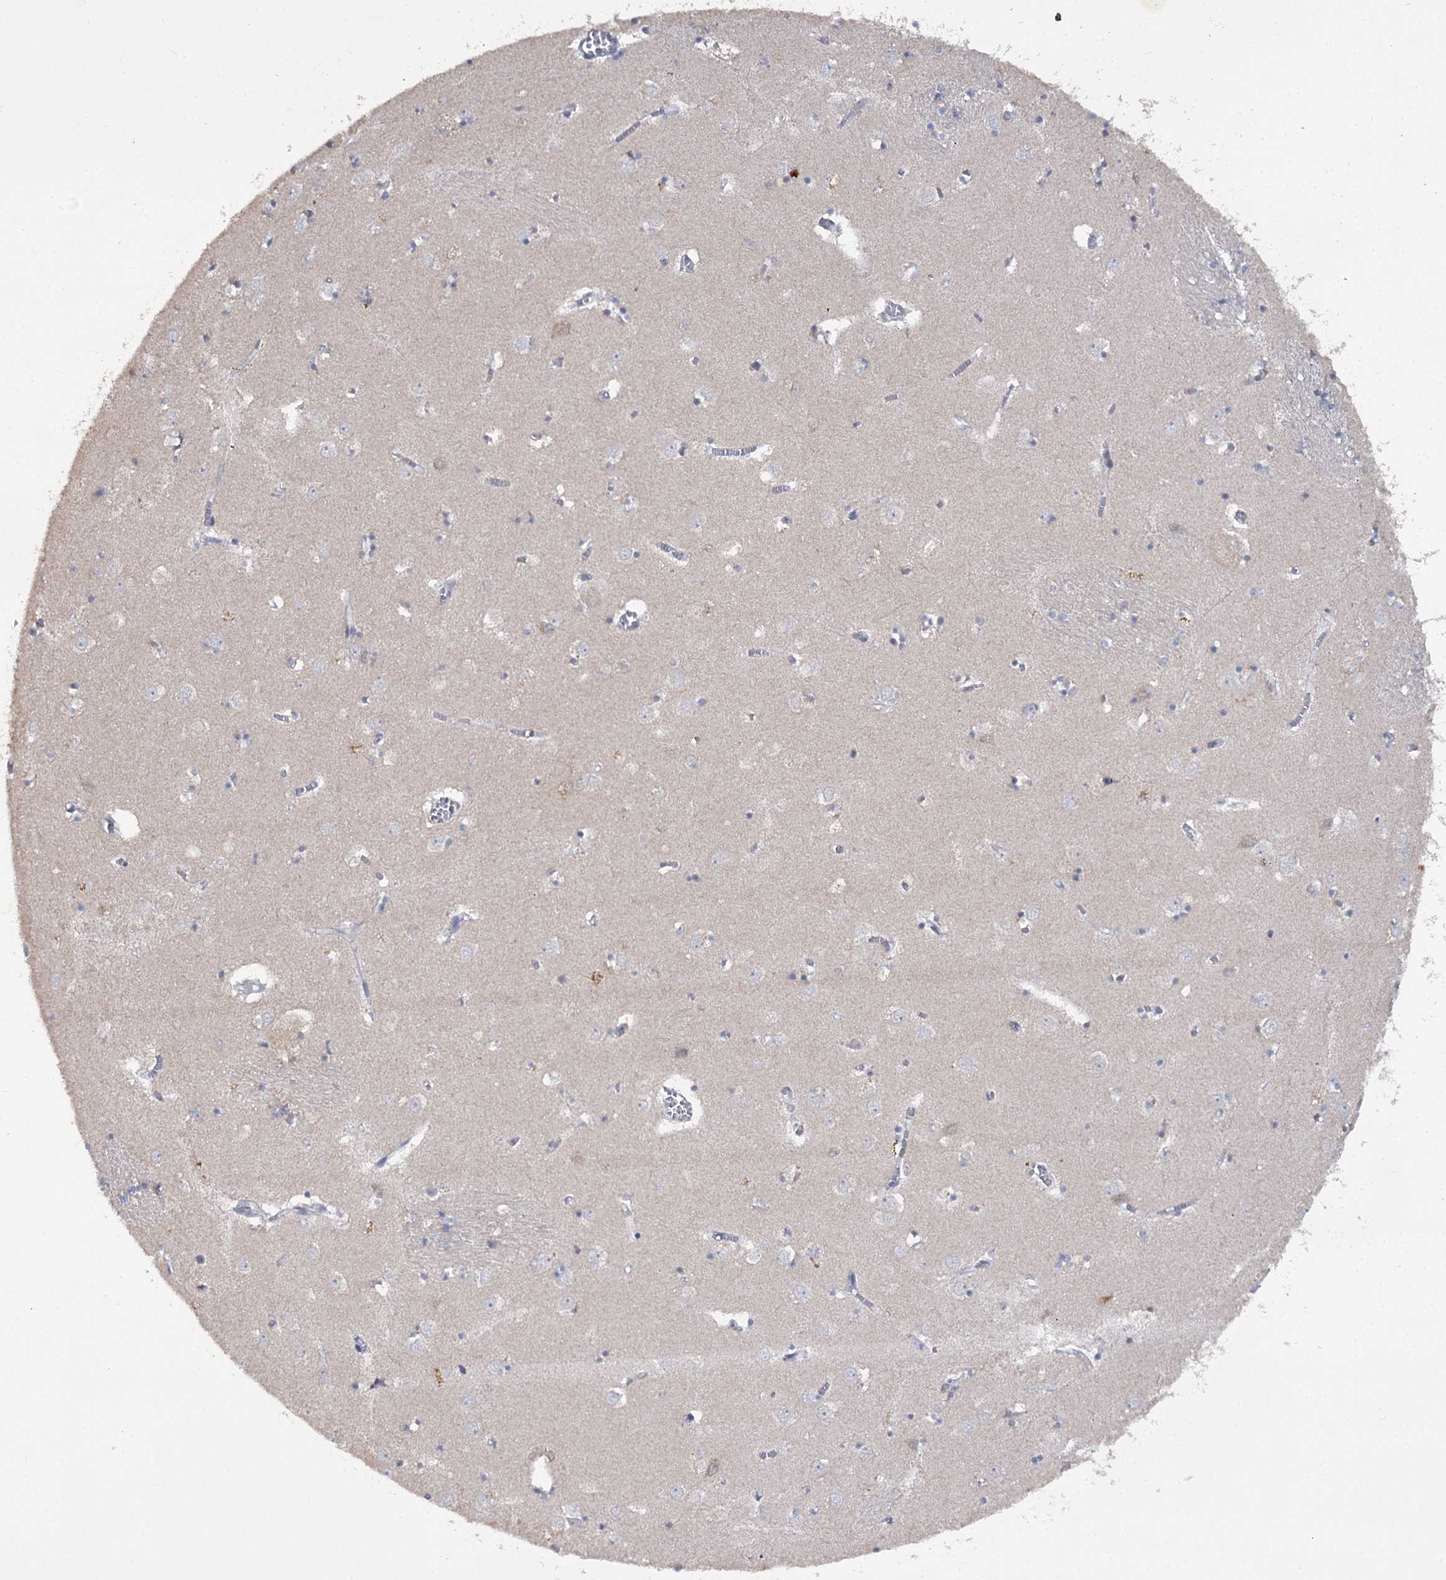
{"staining": {"intensity": "negative", "quantity": "none", "location": "none"}, "tissue": "caudate", "cell_type": "Glial cells", "image_type": "normal", "snomed": [{"axis": "morphology", "description": "Normal tissue, NOS"}, {"axis": "topography", "description": "Lateral ventricle wall"}], "caption": "DAB immunohistochemical staining of unremarkable human caudate shows no significant staining in glial cells. The staining was performed using DAB (3,3'-diaminobenzidine) to visualize the protein expression in brown, while the nuclei were stained in blue with hematoxylin (Magnification: 20x).", "gene": "PHYHIPL", "patient": {"sex": "male", "age": 70}}